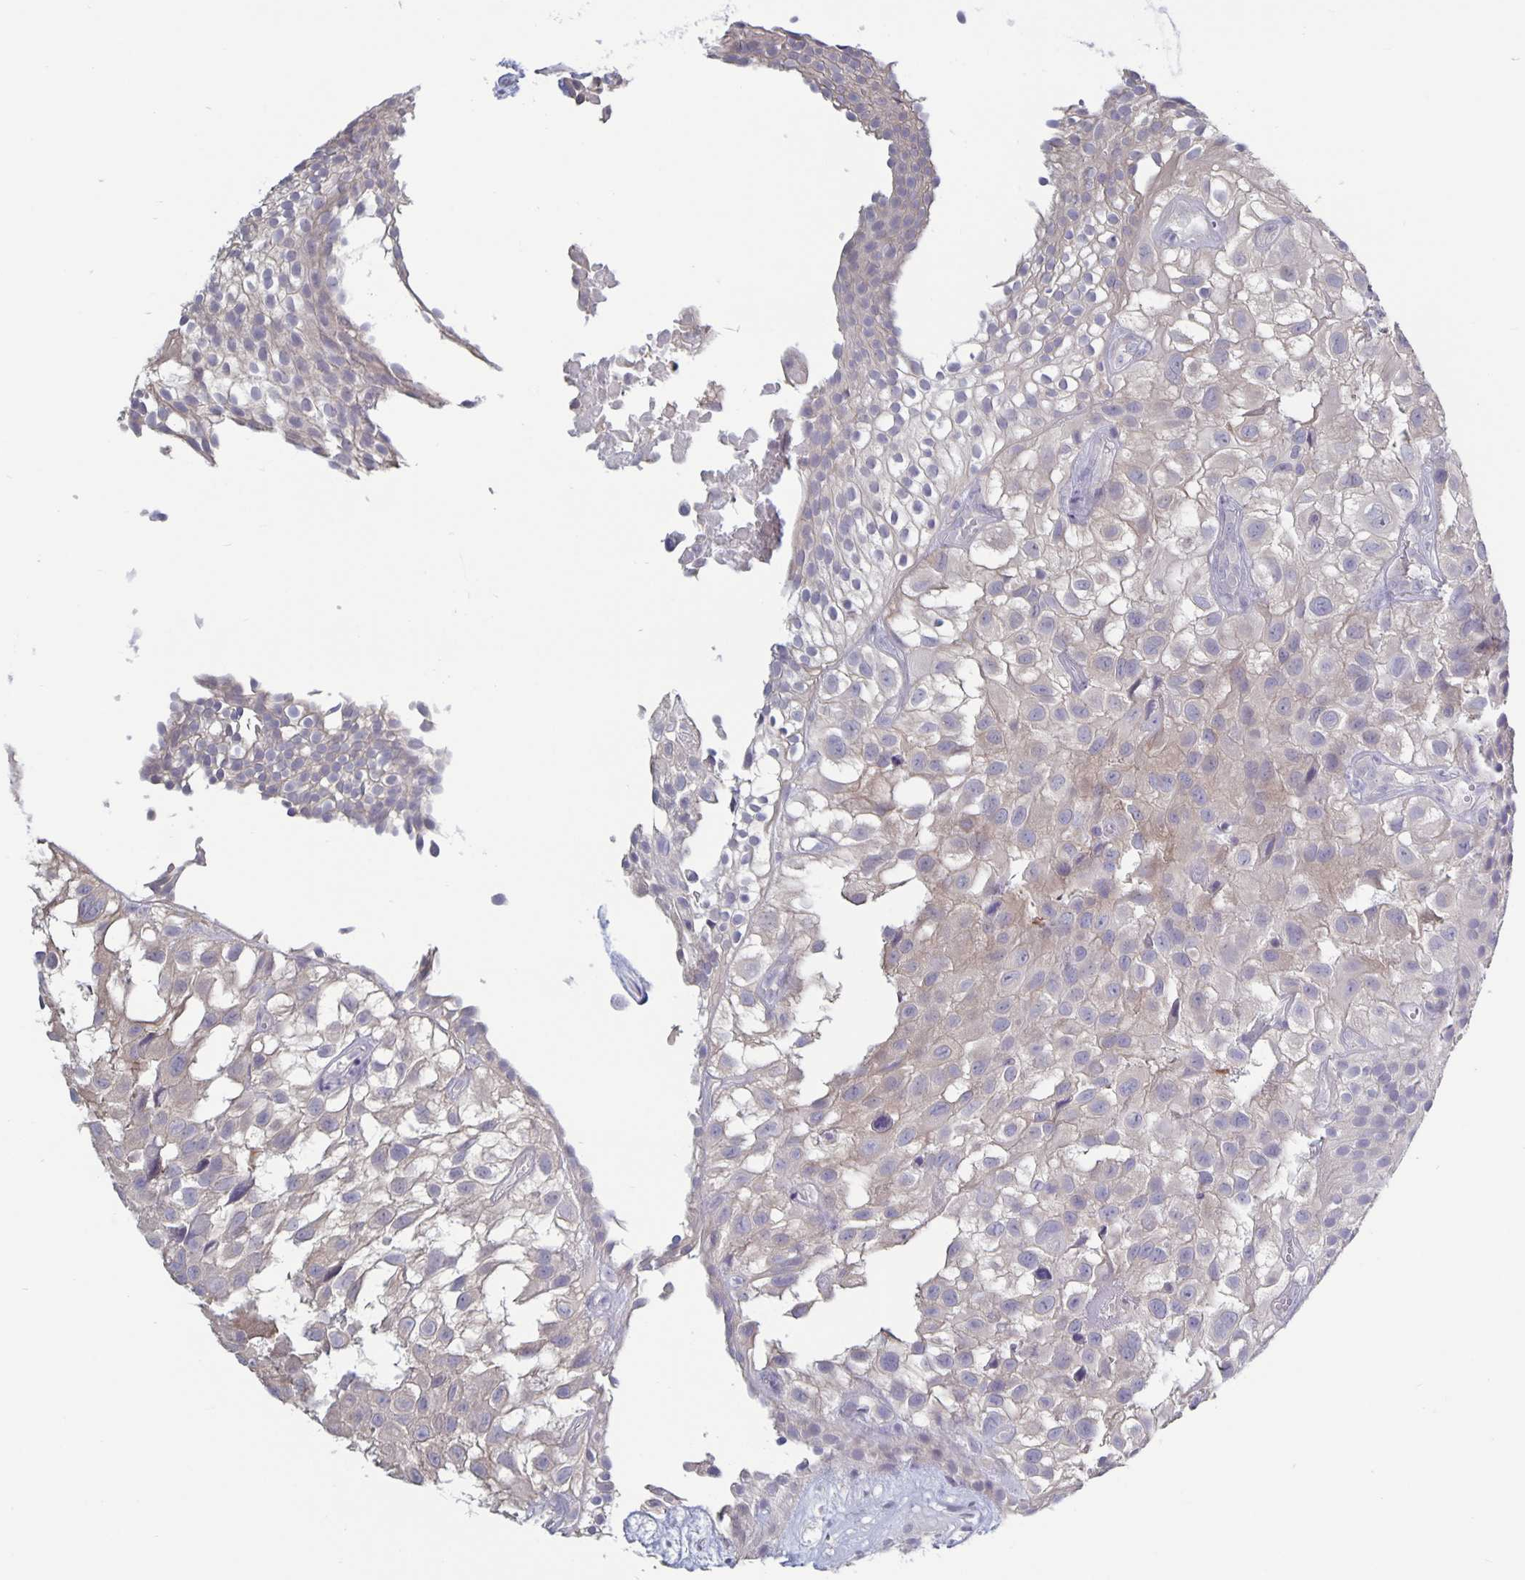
{"staining": {"intensity": "weak", "quantity": "<25%", "location": "cytoplasmic/membranous"}, "tissue": "urothelial cancer", "cell_type": "Tumor cells", "image_type": "cancer", "snomed": [{"axis": "morphology", "description": "Urothelial carcinoma, High grade"}, {"axis": "topography", "description": "Urinary bladder"}], "caption": "This is an immunohistochemistry histopathology image of urothelial cancer. There is no staining in tumor cells.", "gene": "PLCB3", "patient": {"sex": "male", "age": 56}}